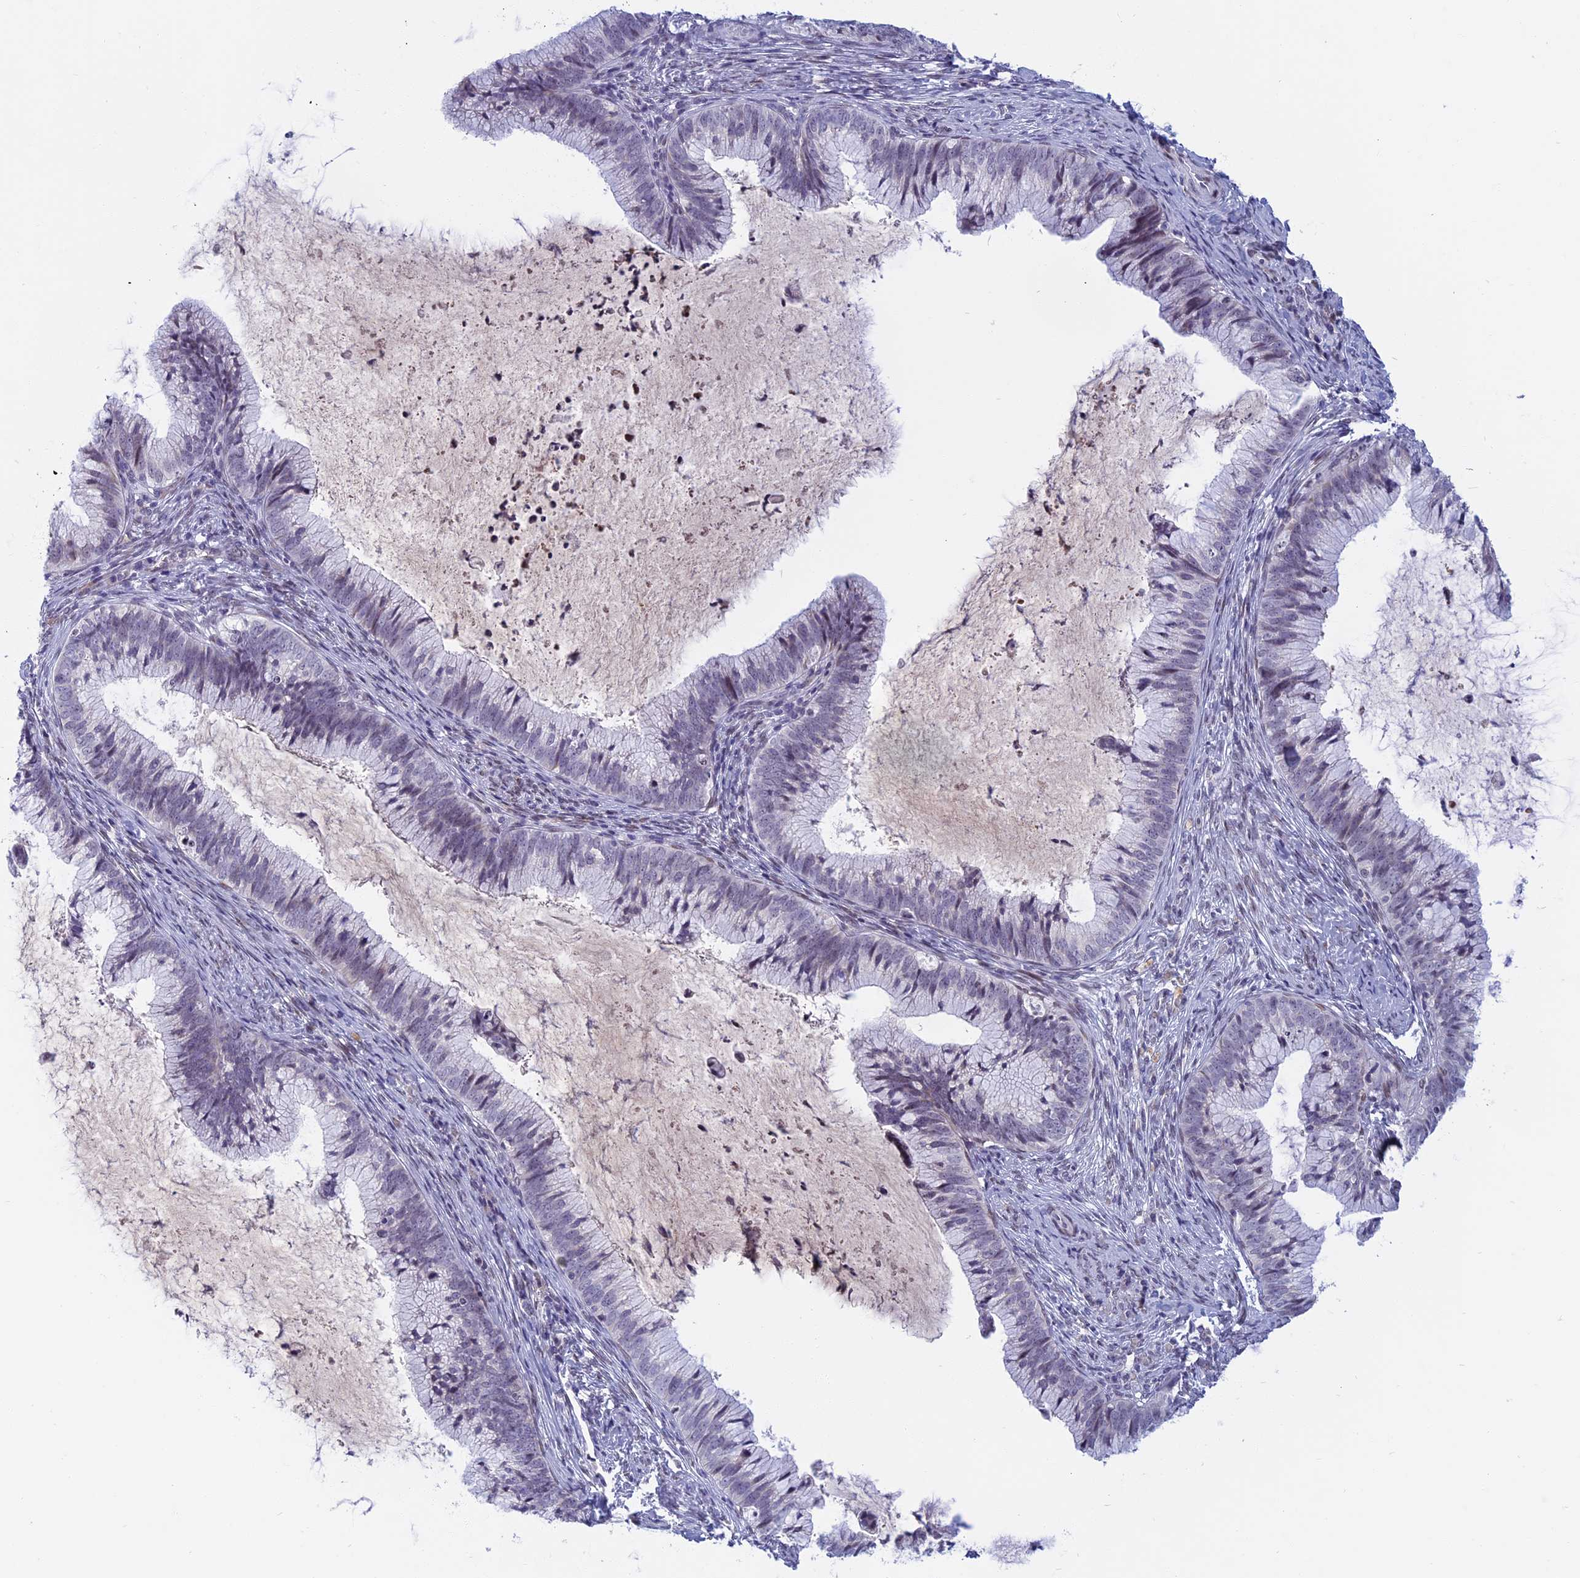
{"staining": {"intensity": "negative", "quantity": "none", "location": "none"}, "tissue": "cervical cancer", "cell_type": "Tumor cells", "image_type": "cancer", "snomed": [{"axis": "morphology", "description": "Adenocarcinoma, NOS"}, {"axis": "topography", "description": "Cervix"}], "caption": "There is no significant expression in tumor cells of cervical adenocarcinoma.", "gene": "CDC7", "patient": {"sex": "female", "age": 36}}